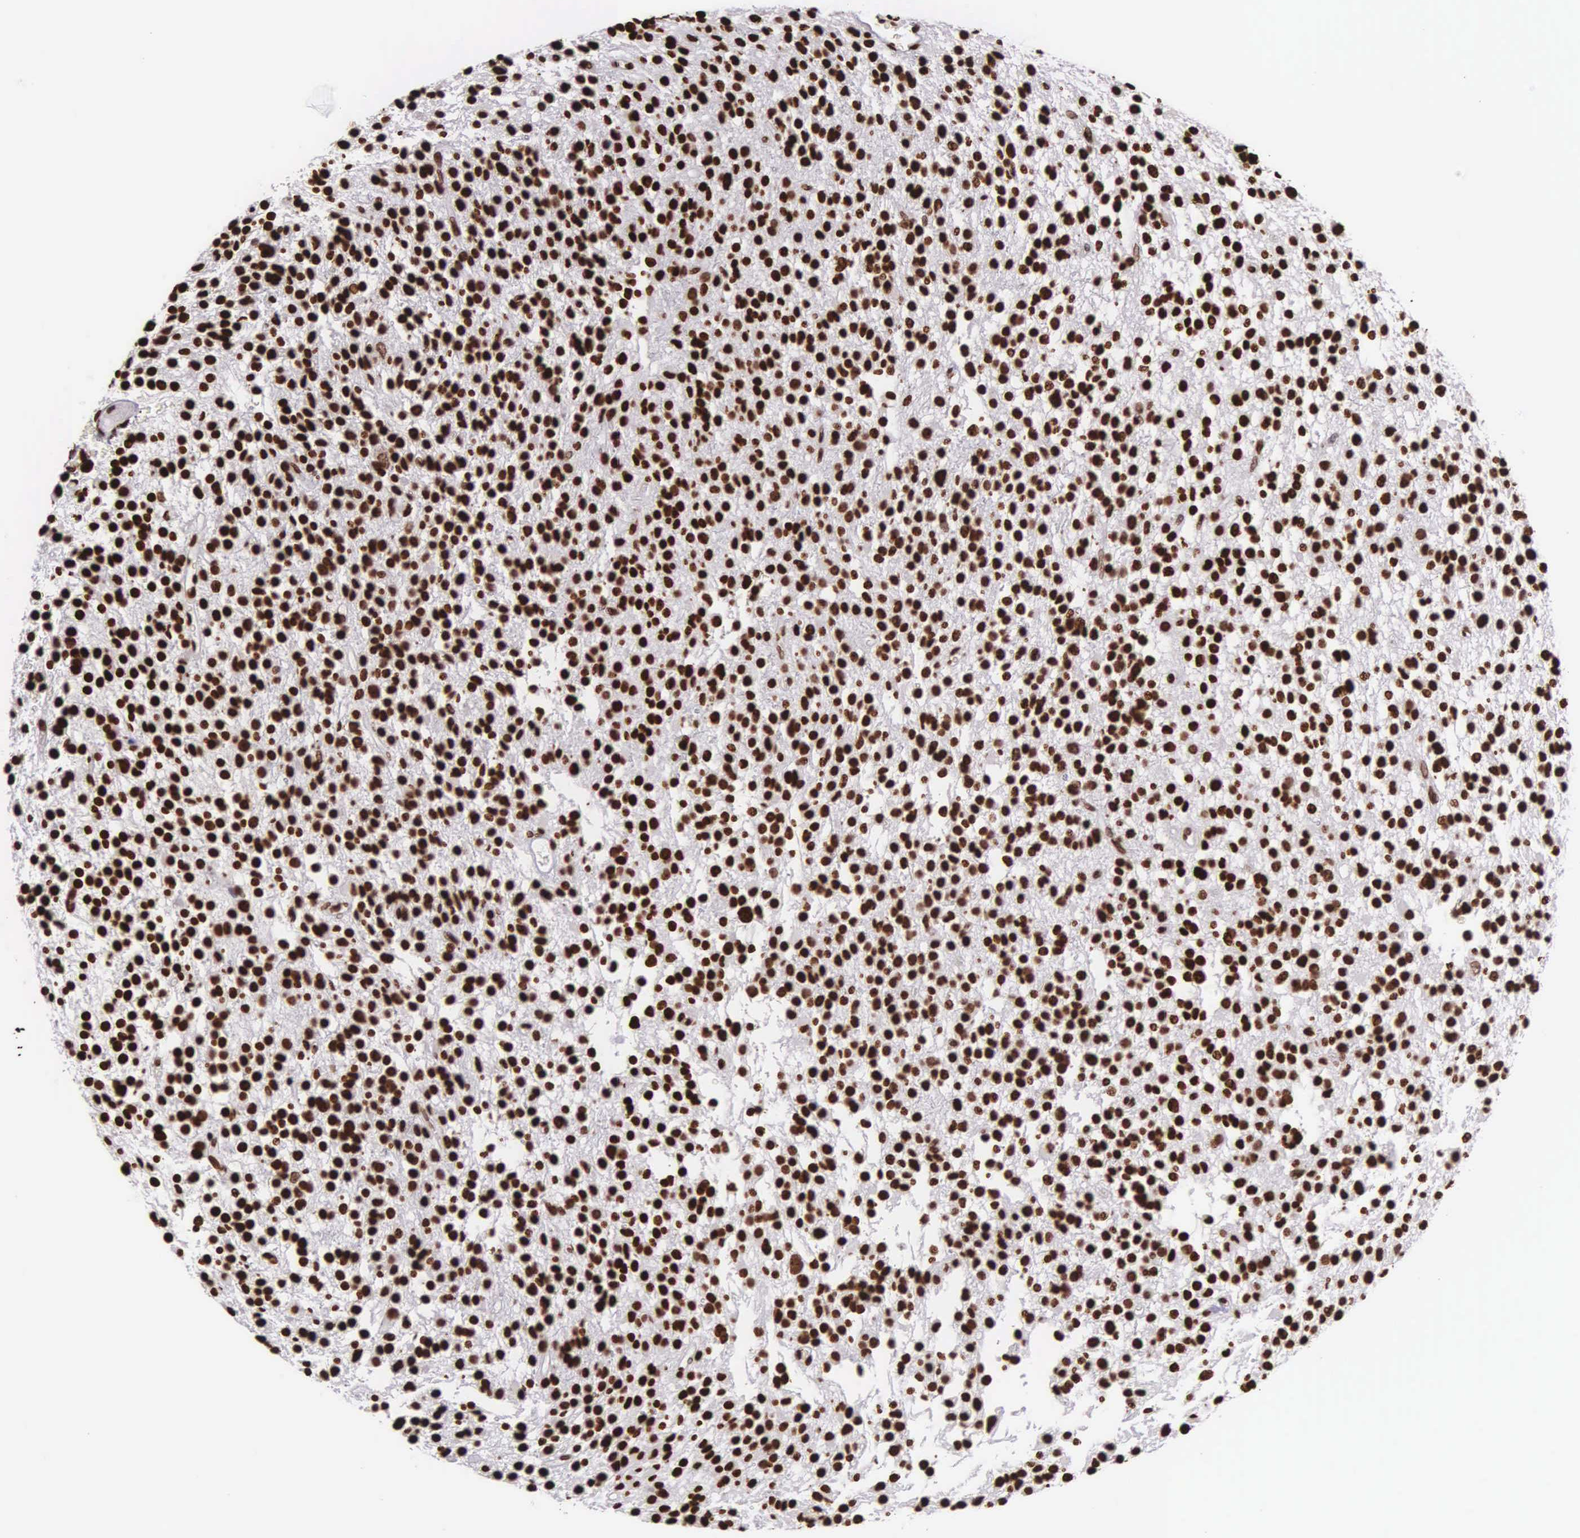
{"staining": {"intensity": "strong", "quantity": ">75%", "location": "nuclear"}, "tissue": "glioma", "cell_type": "Tumor cells", "image_type": "cancer", "snomed": [{"axis": "morphology", "description": "Glioma, malignant, Low grade"}, {"axis": "topography", "description": "Brain"}], "caption": "The micrograph demonstrates immunohistochemical staining of malignant glioma (low-grade). There is strong nuclear staining is present in about >75% of tumor cells.", "gene": "H1-0", "patient": {"sex": "female", "age": 36}}